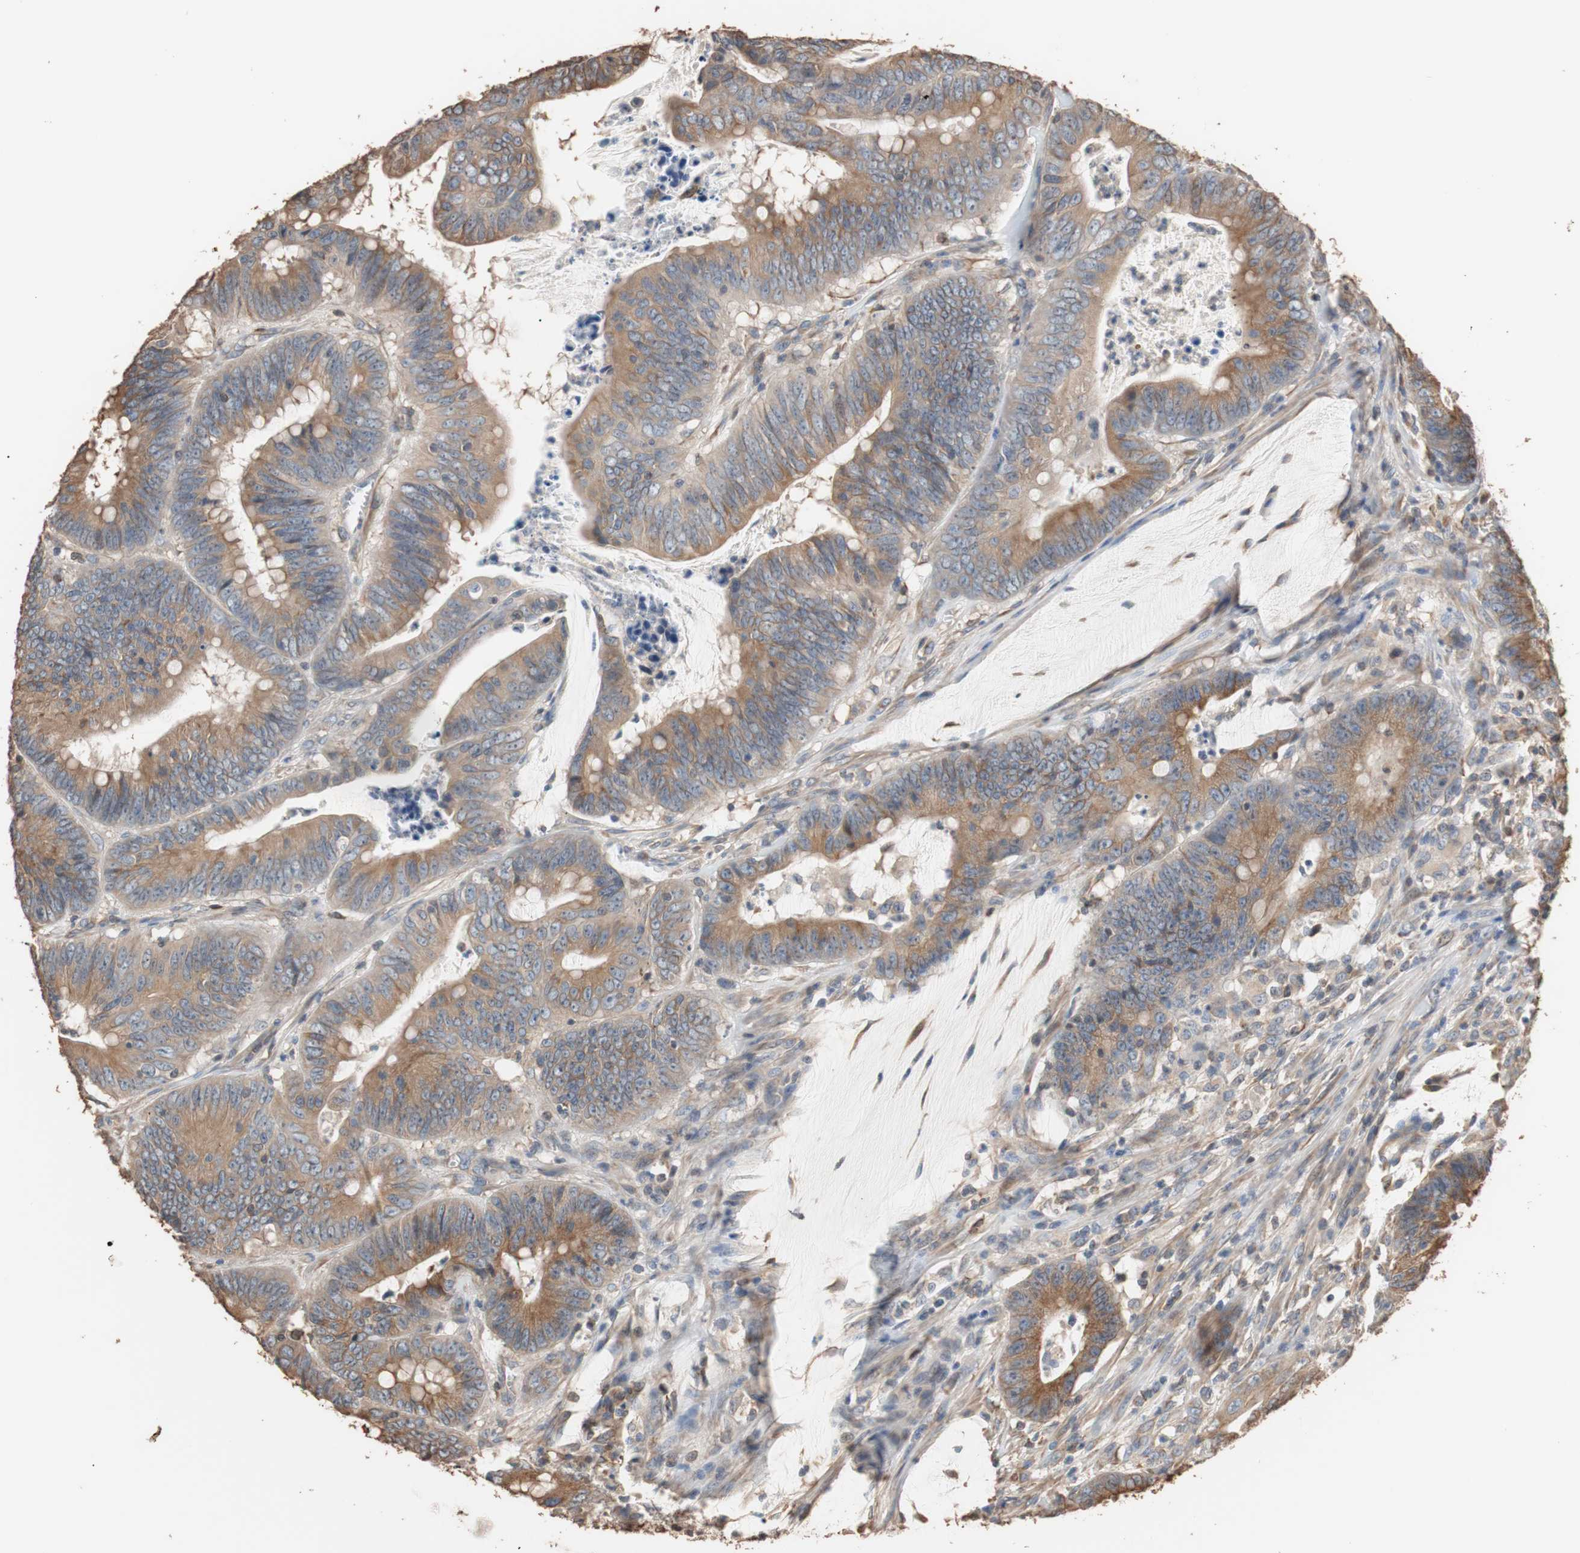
{"staining": {"intensity": "moderate", "quantity": ">75%", "location": "cytoplasmic/membranous"}, "tissue": "colorectal cancer", "cell_type": "Tumor cells", "image_type": "cancer", "snomed": [{"axis": "morphology", "description": "Adenocarcinoma, NOS"}, {"axis": "topography", "description": "Colon"}], "caption": "An image of colorectal adenocarcinoma stained for a protein reveals moderate cytoplasmic/membranous brown staining in tumor cells.", "gene": "TUBB", "patient": {"sex": "male", "age": 45}}